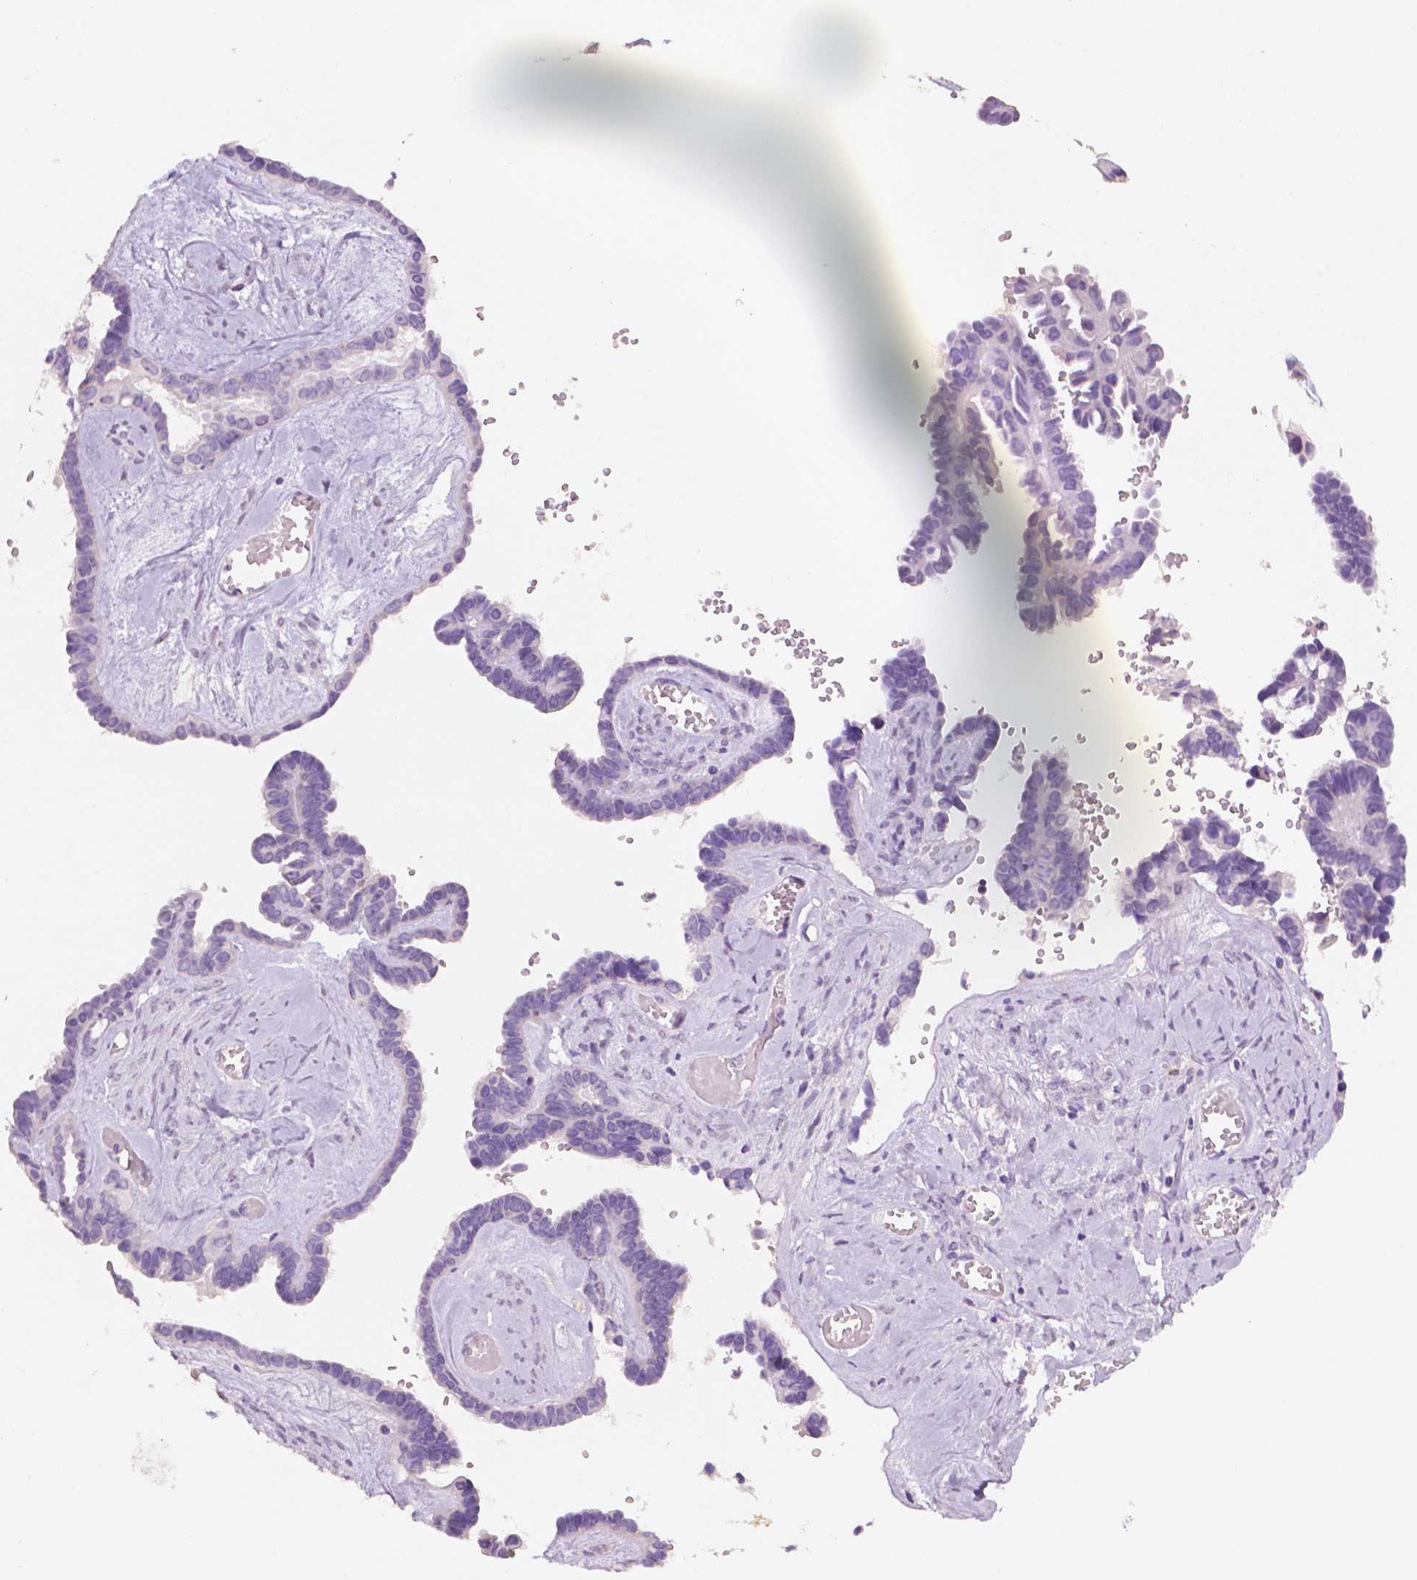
{"staining": {"intensity": "negative", "quantity": "none", "location": "none"}, "tissue": "ovarian cancer", "cell_type": "Tumor cells", "image_type": "cancer", "snomed": [{"axis": "morphology", "description": "Cystadenocarcinoma, serous, NOS"}, {"axis": "topography", "description": "Ovary"}], "caption": "Histopathology image shows no significant protein staining in tumor cells of ovarian cancer. (DAB (3,3'-diaminobenzidine) IHC, high magnification).", "gene": "FASN", "patient": {"sex": "female", "age": 69}}